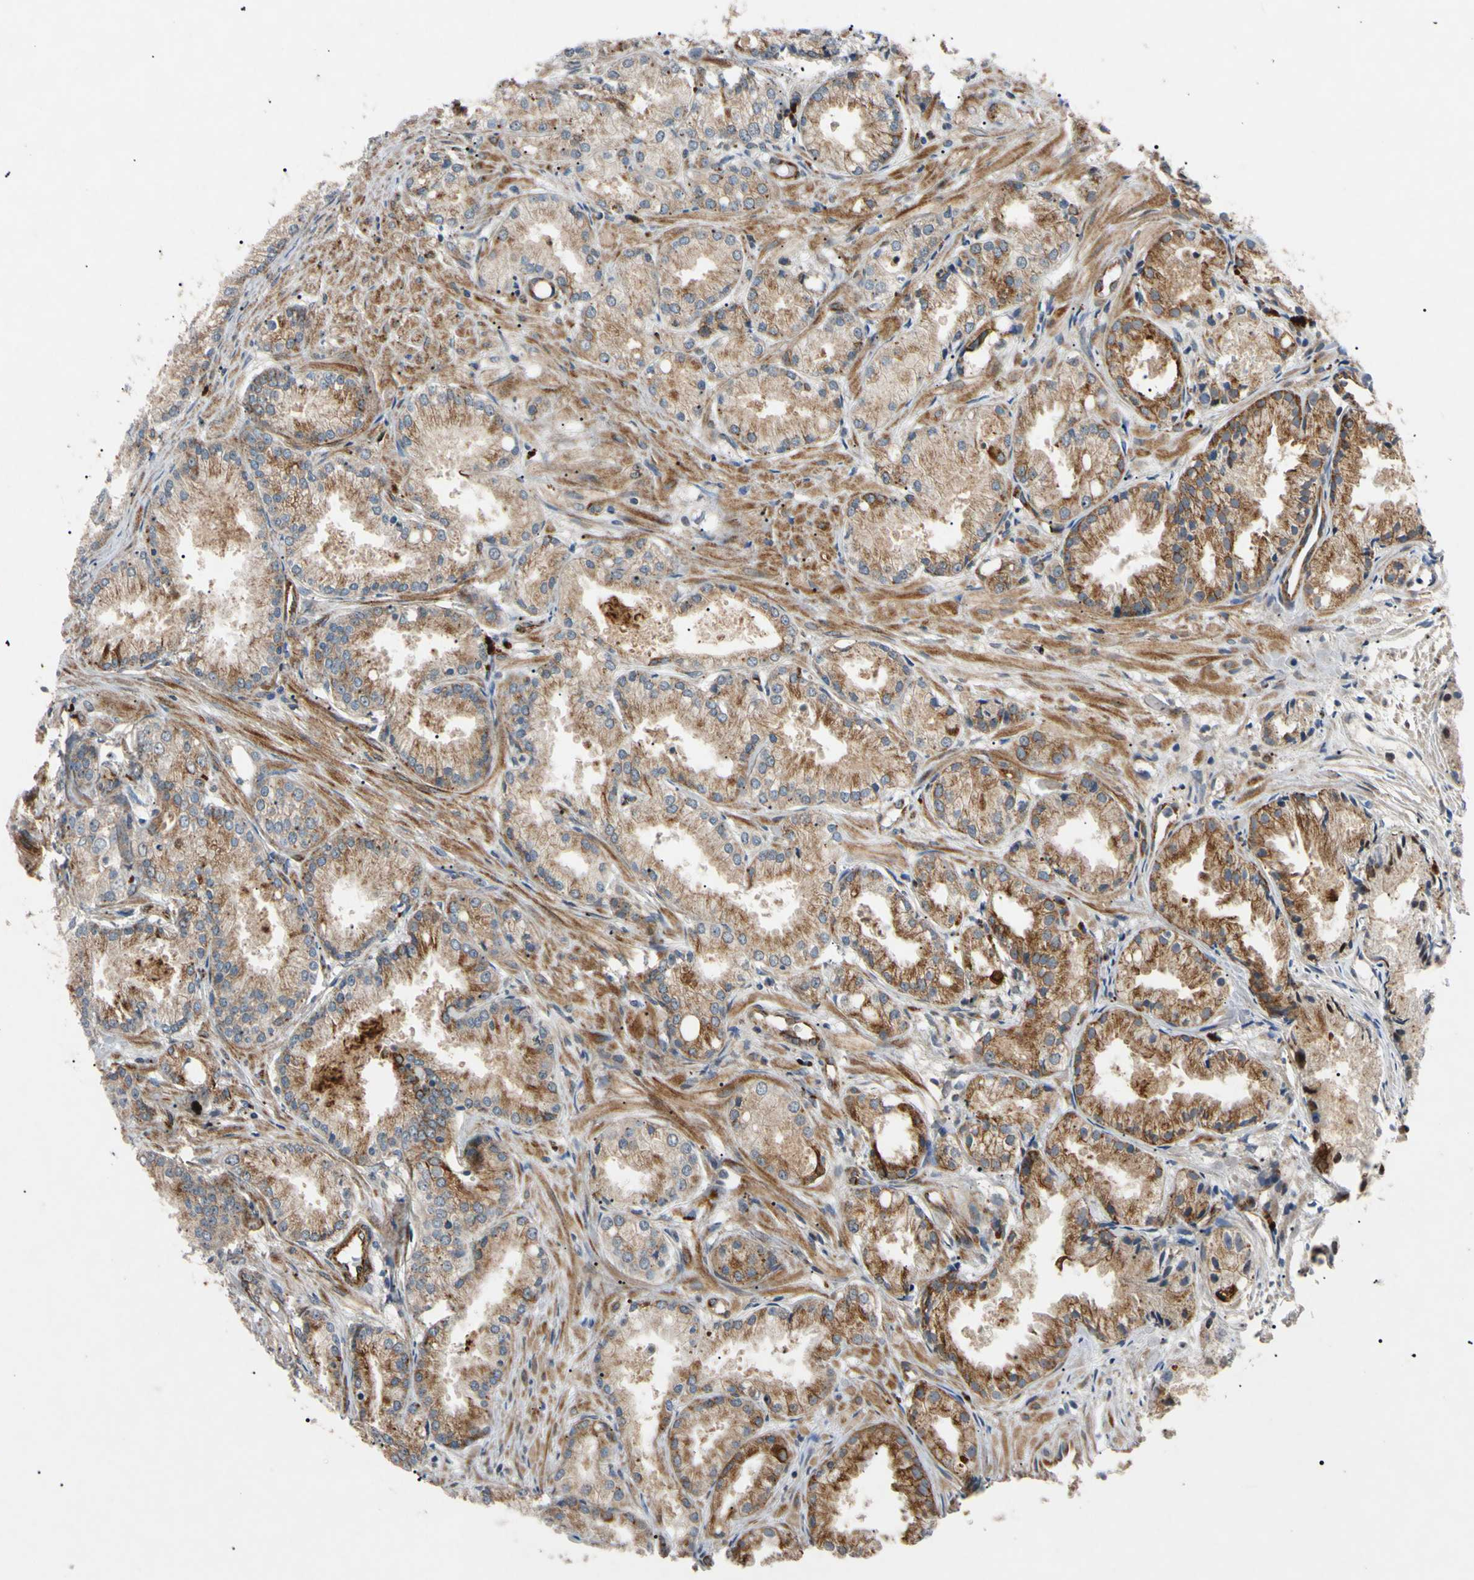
{"staining": {"intensity": "moderate", "quantity": "25%-75%", "location": "cytoplasmic/membranous"}, "tissue": "prostate cancer", "cell_type": "Tumor cells", "image_type": "cancer", "snomed": [{"axis": "morphology", "description": "Adenocarcinoma, Low grade"}, {"axis": "topography", "description": "Prostate"}], "caption": "A high-resolution micrograph shows immunohistochemistry staining of adenocarcinoma (low-grade) (prostate), which demonstrates moderate cytoplasmic/membranous positivity in about 25%-75% of tumor cells.", "gene": "TUBB4A", "patient": {"sex": "male", "age": 72}}